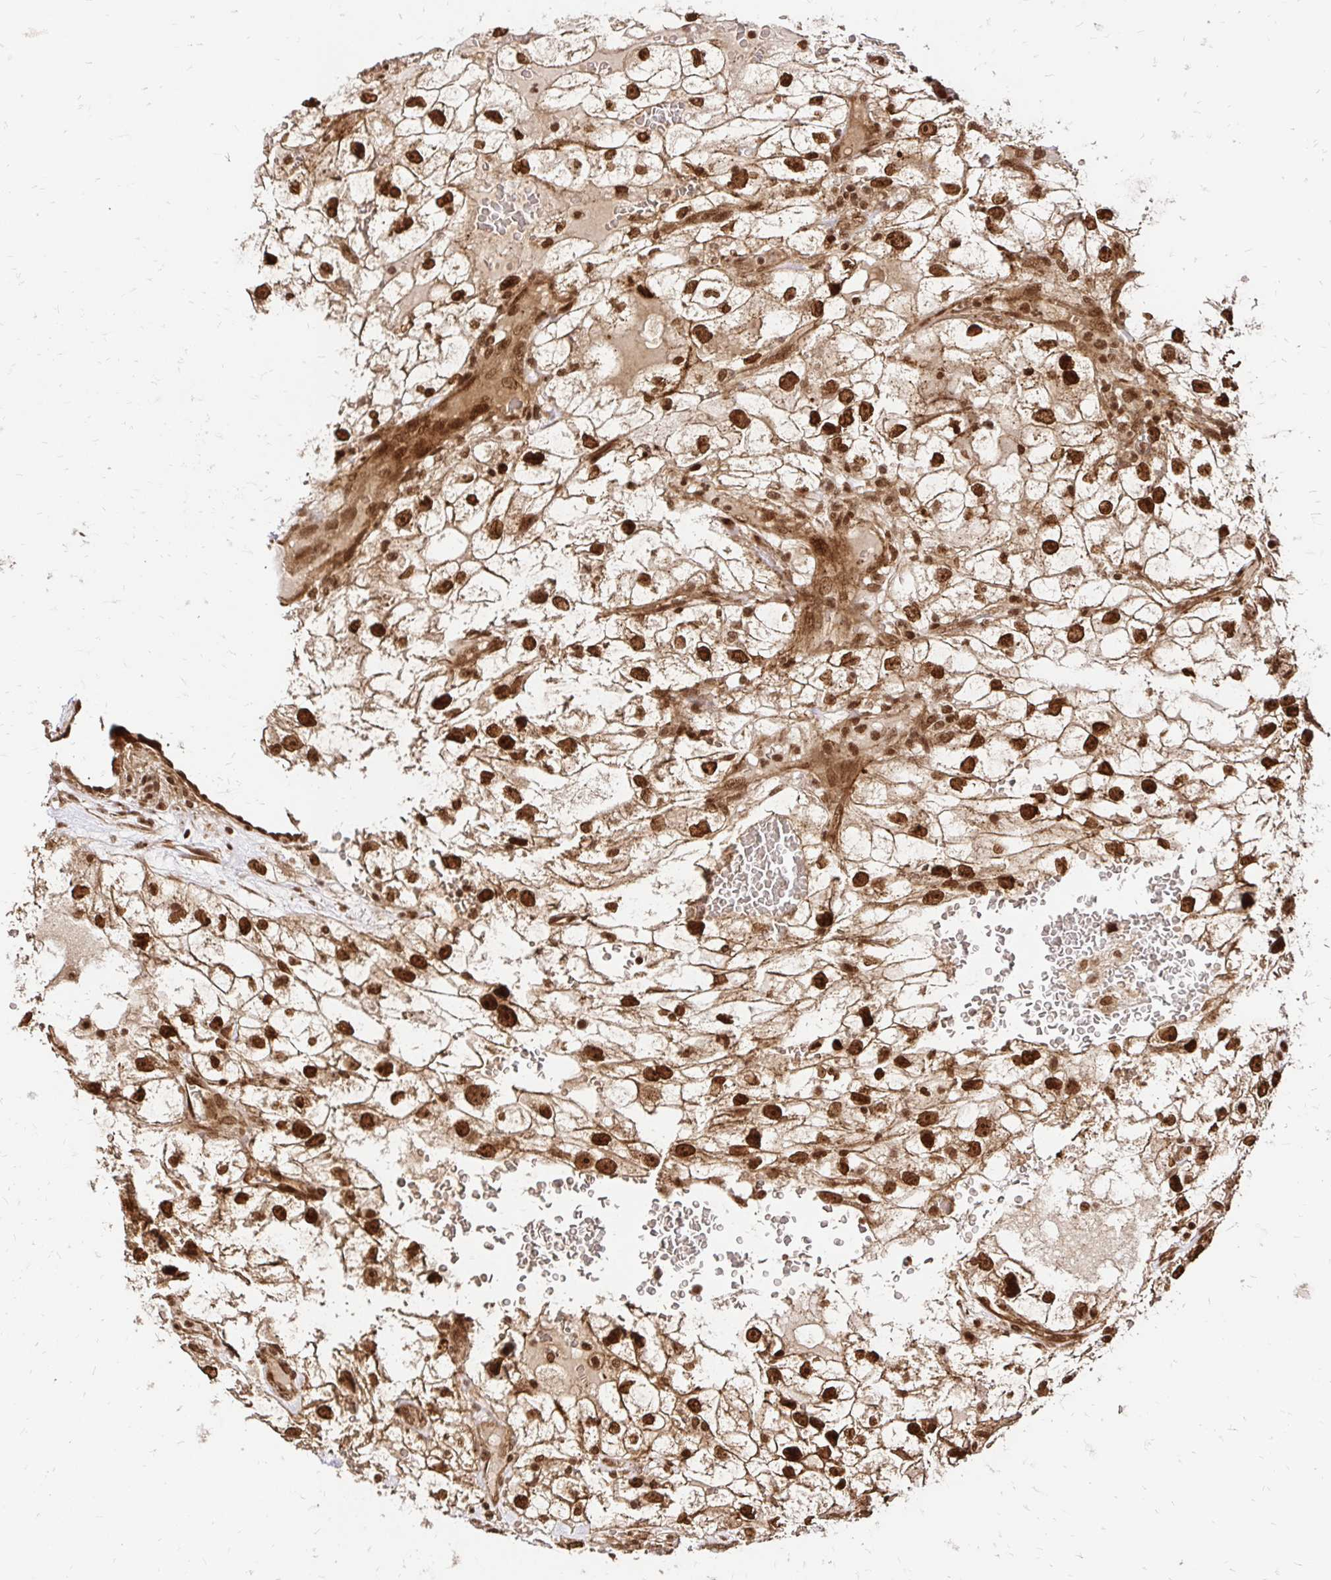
{"staining": {"intensity": "strong", "quantity": ">75%", "location": "cytoplasmic/membranous,nuclear"}, "tissue": "renal cancer", "cell_type": "Tumor cells", "image_type": "cancer", "snomed": [{"axis": "morphology", "description": "Adenocarcinoma, NOS"}, {"axis": "topography", "description": "Kidney"}], "caption": "IHC of renal cancer (adenocarcinoma) displays high levels of strong cytoplasmic/membranous and nuclear positivity in approximately >75% of tumor cells.", "gene": "GLYR1", "patient": {"sex": "male", "age": 59}}